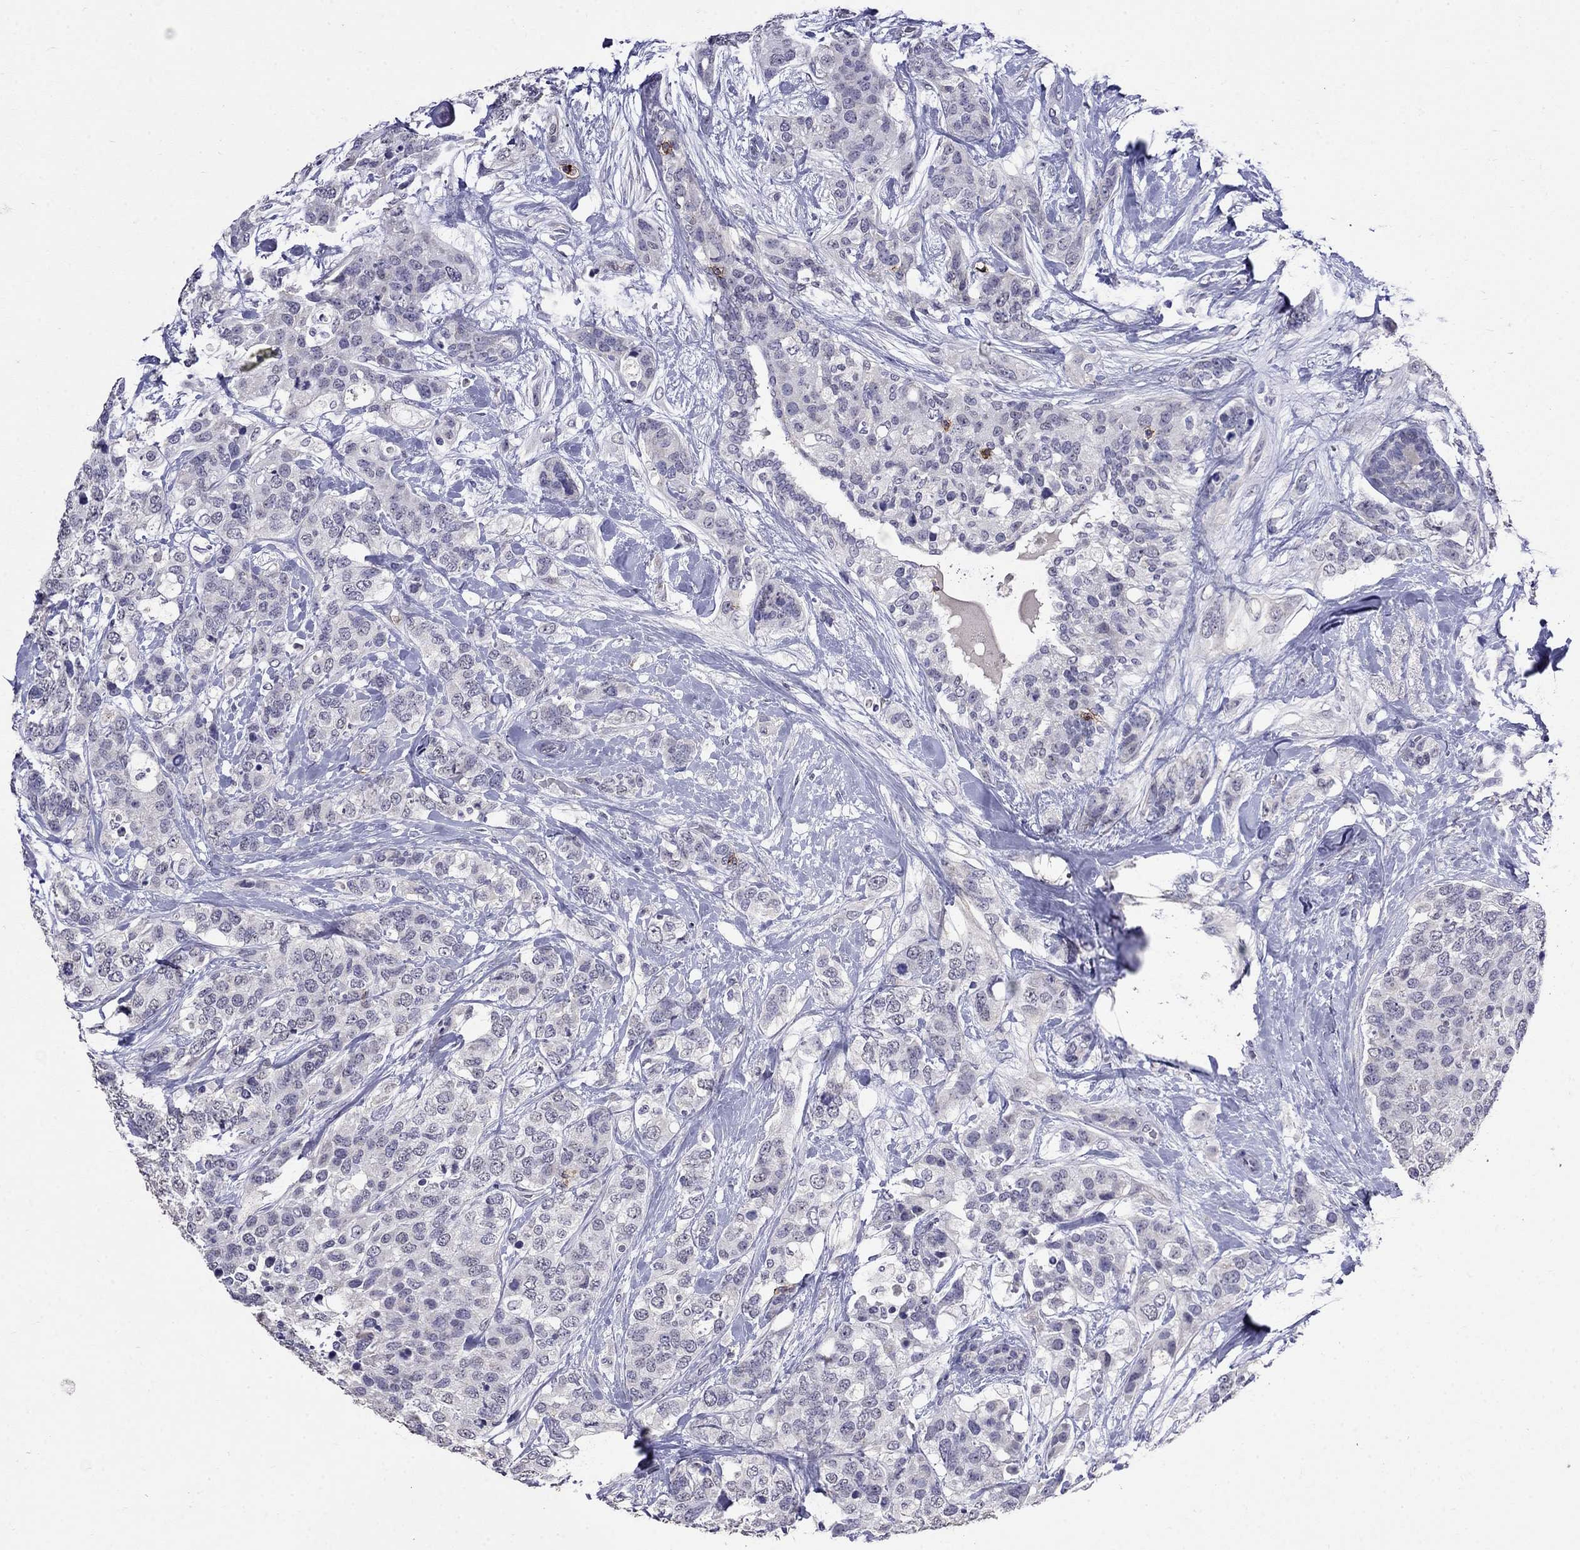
{"staining": {"intensity": "negative", "quantity": "none", "location": "none"}, "tissue": "breast cancer", "cell_type": "Tumor cells", "image_type": "cancer", "snomed": [{"axis": "morphology", "description": "Lobular carcinoma"}, {"axis": "topography", "description": "Breast"}], "caption": "This image is of breast cancer (lobular carcinoma) stained with IHC to label a protein in brown with the nuclei are counter-stained blue. There is no staining in tumor cells.", "gene": "CD8B", "patient": {"sex": "female", "age": 59}}